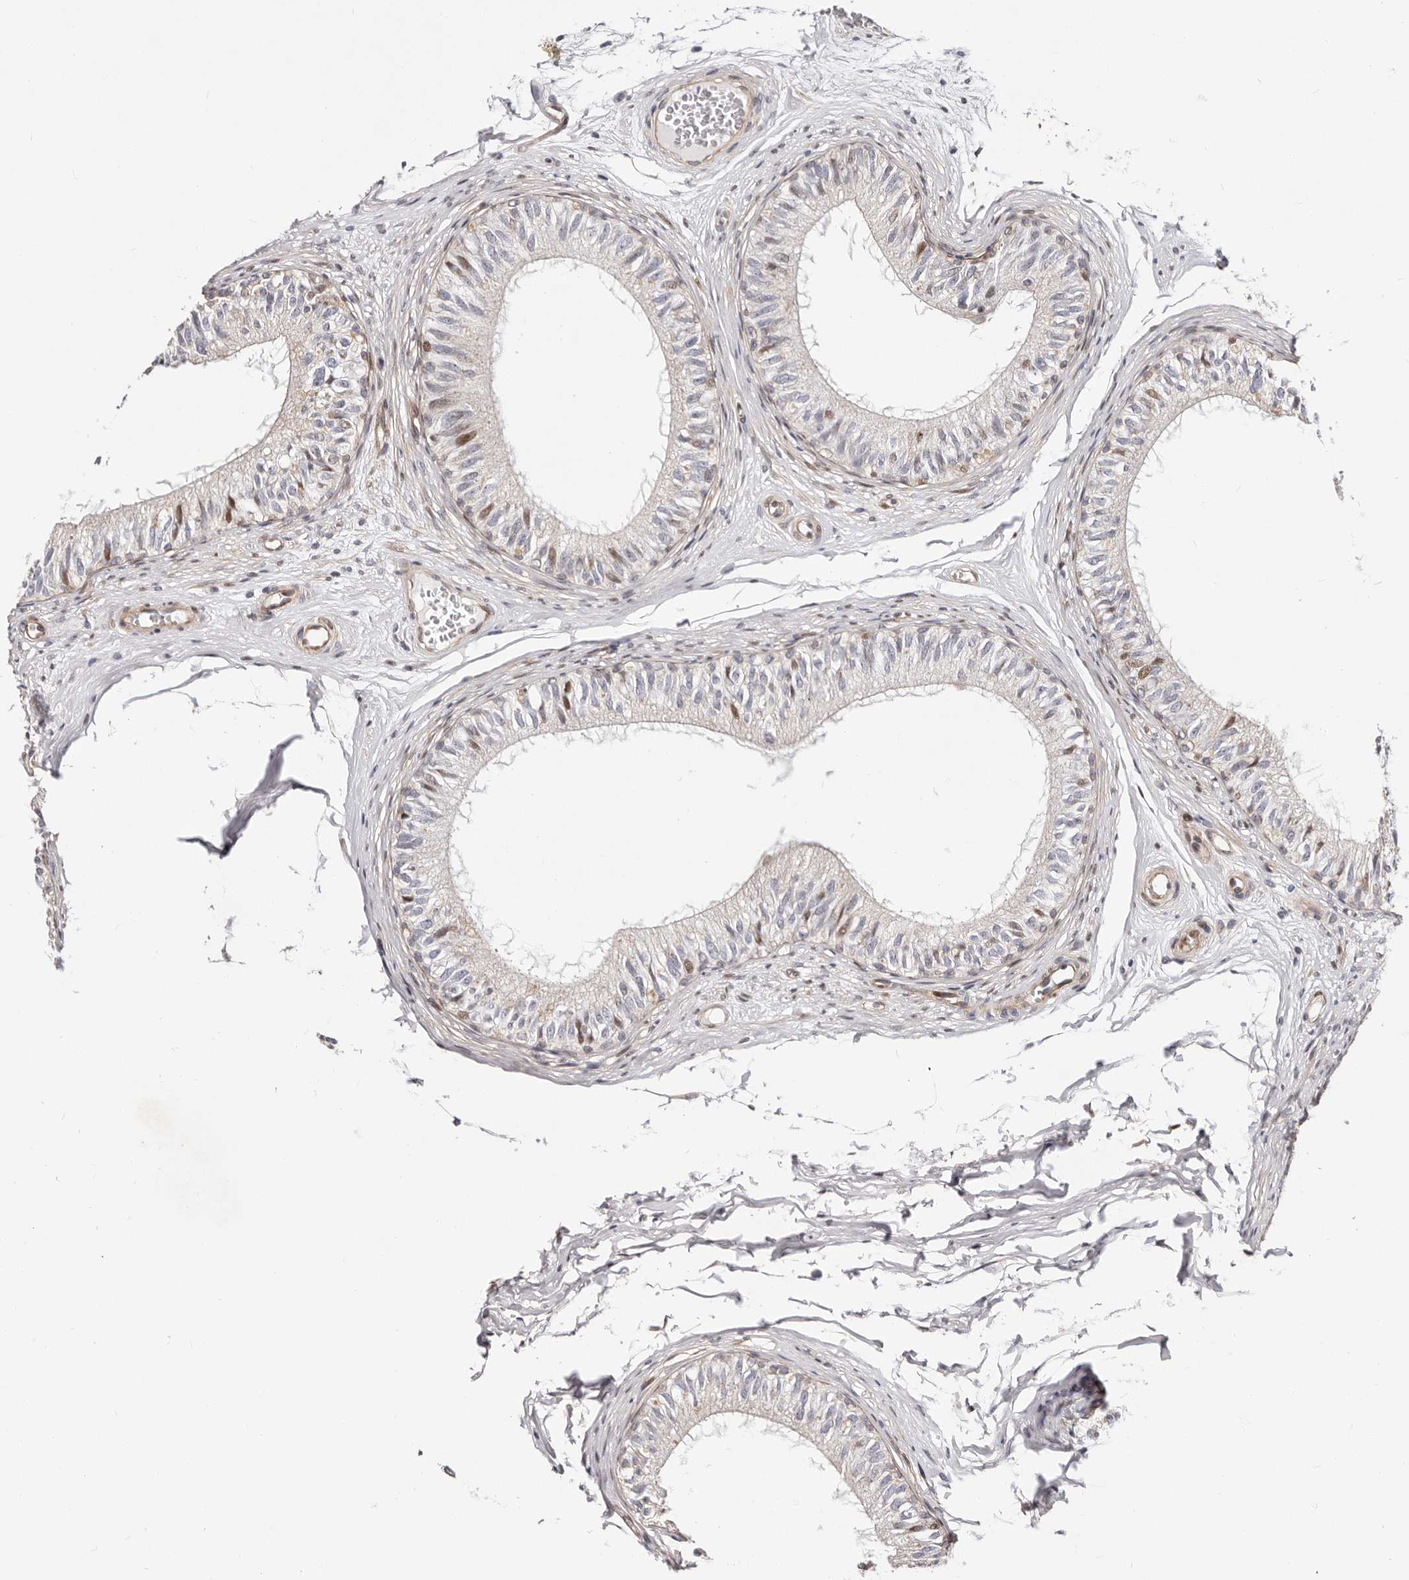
{"staining": {"intensity": "strong", "quantity": "<25%", "location": "nuclear"}, "tissue": "epididymis", "cell_type": "Glandular cells", "image_type": "normal", "snomed": [{"axis": "morphology", "description": "Normal tissue, NOS"}, {"axis": "morphology", "description": "Seminoma in situ"}, {"axis": "topography", "description": "Testis"}, {"axis": "topography", "description": "Epididymis"}], "caption": "Immunohistochemical staining of benign epididymis reveals medium levels of strong nuclear expression in about <25% of glandular cells.", "gene": "EPHX3", "patient": {"sex": "male", "age": 28}}